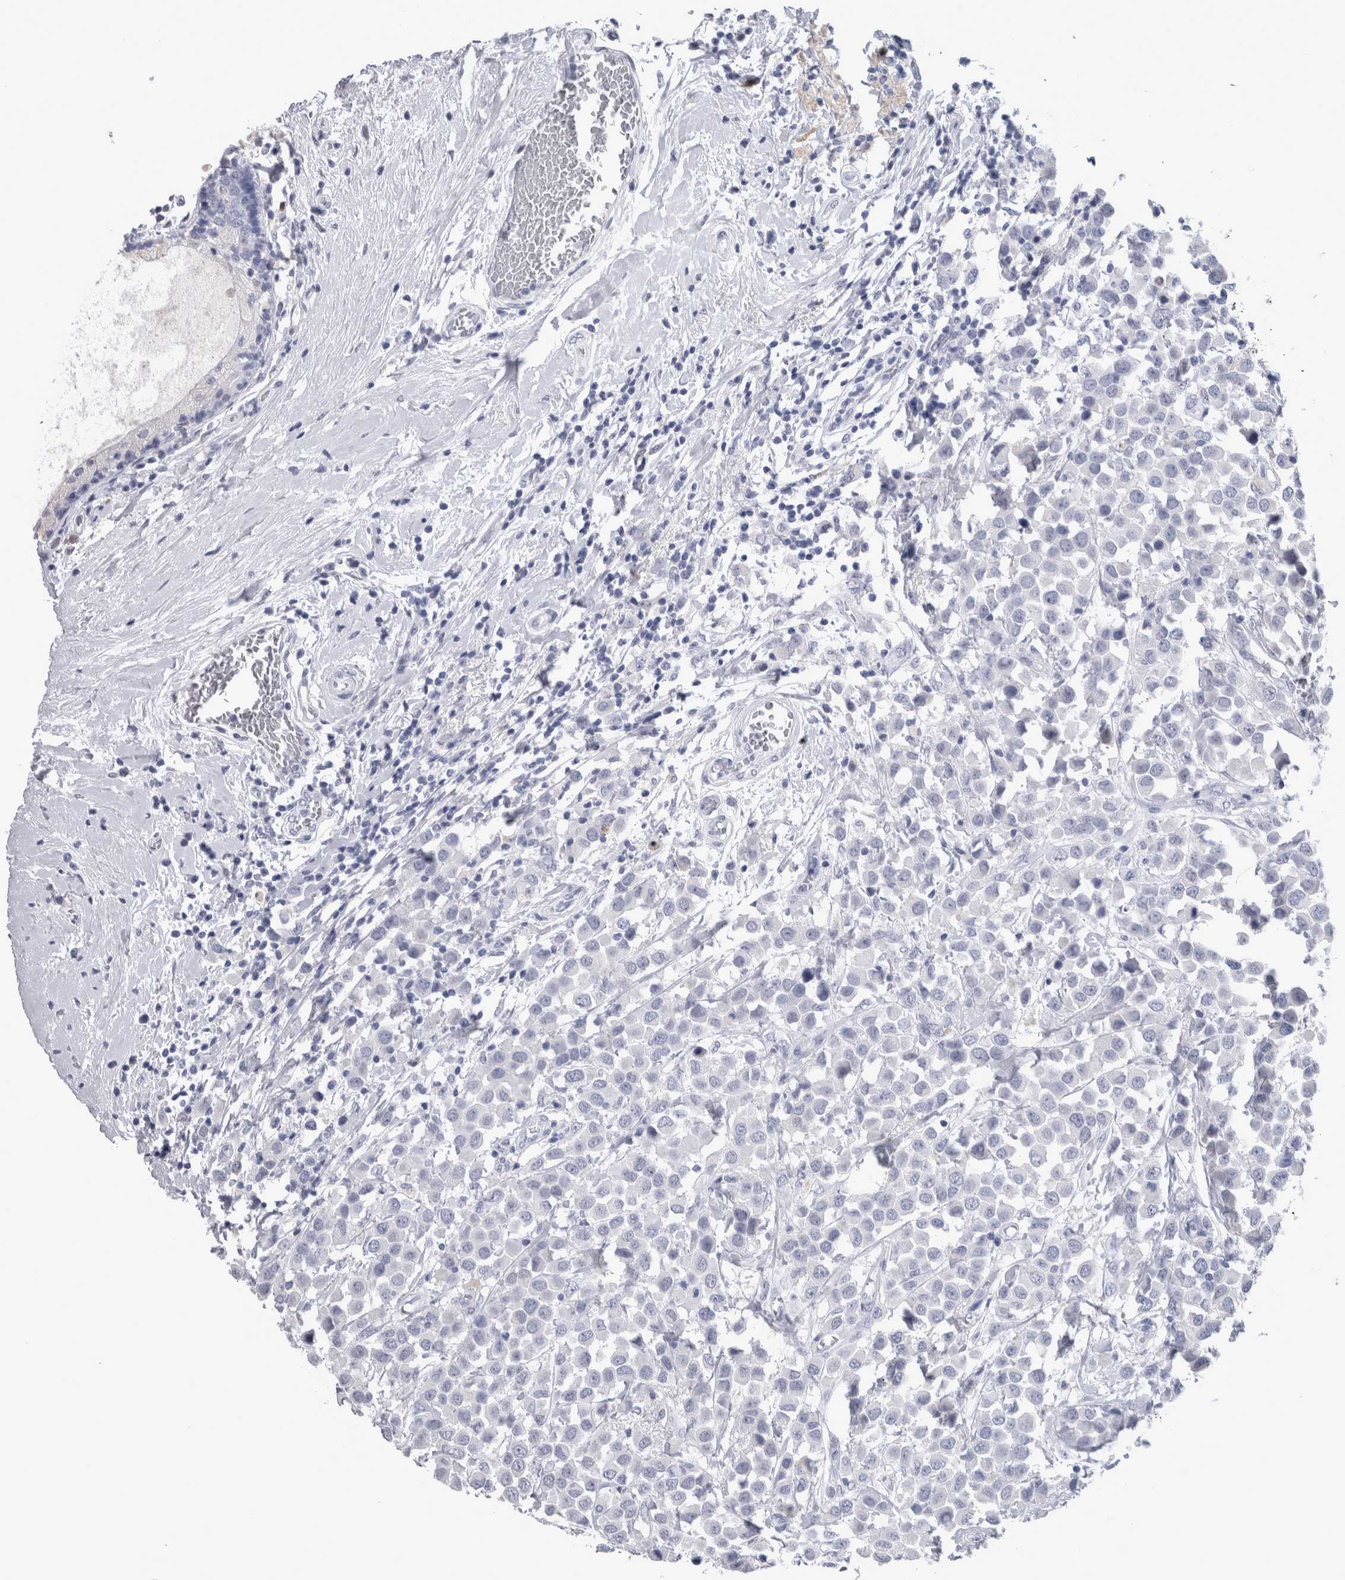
{"staining": {"intensity": "negative", "quantity": "none", "location": "none"}, "tissue": "breast cancer", "cell_type": "Tumor cells", "image_type": "cancer", "snomed": [{"axis": "morphology", "description": "Duct carcinoma"}, {"axis": "topography", "description": "Breast"}], "caption": "Immunohistochemical staining of human breast intraductal carcinoma reveals no significant positivity in tumor cells.", "gene": "CA8", "patient": {"sex": "female", "age": 61}}